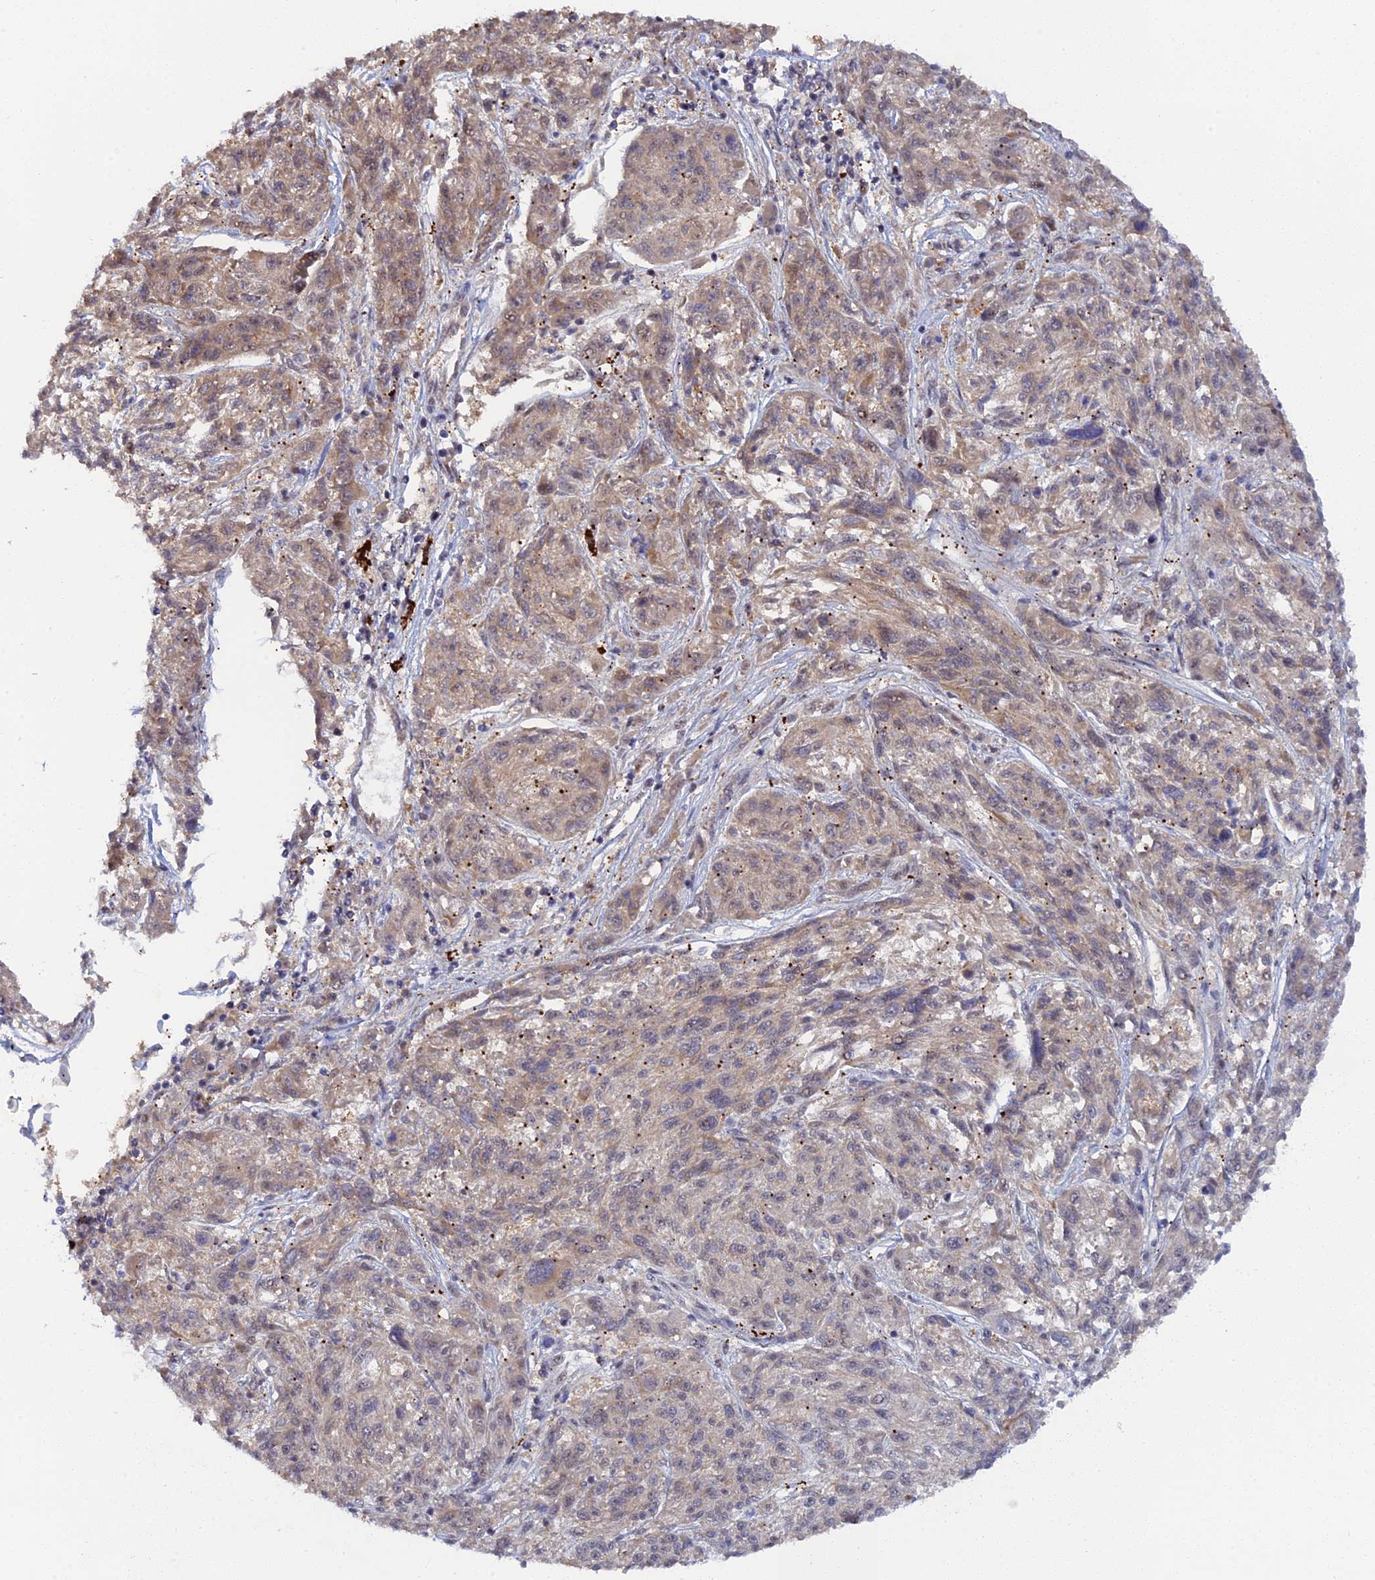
{"staining": {"intensity": "weak", "quantity": "25%-75%", "location": "cytoplasmic/membranous"}, "tissue": "melanoma", "cell_type": "Tumor cells", "image_type": "cancer", "snomed": [{"axis": "morphology", "description": "Malignant melanoma, NOS"}, {"axis": "topography", "description": "Skin"}], "caption": "About 25%-75% of tumor cells in human malignant melanoma show weak cytoplasmic/membranous protein positivity as visualized by brown immunohistochemical staining.", "gene": "TAB1", "patient": {"sex": "male", "age": 53}}